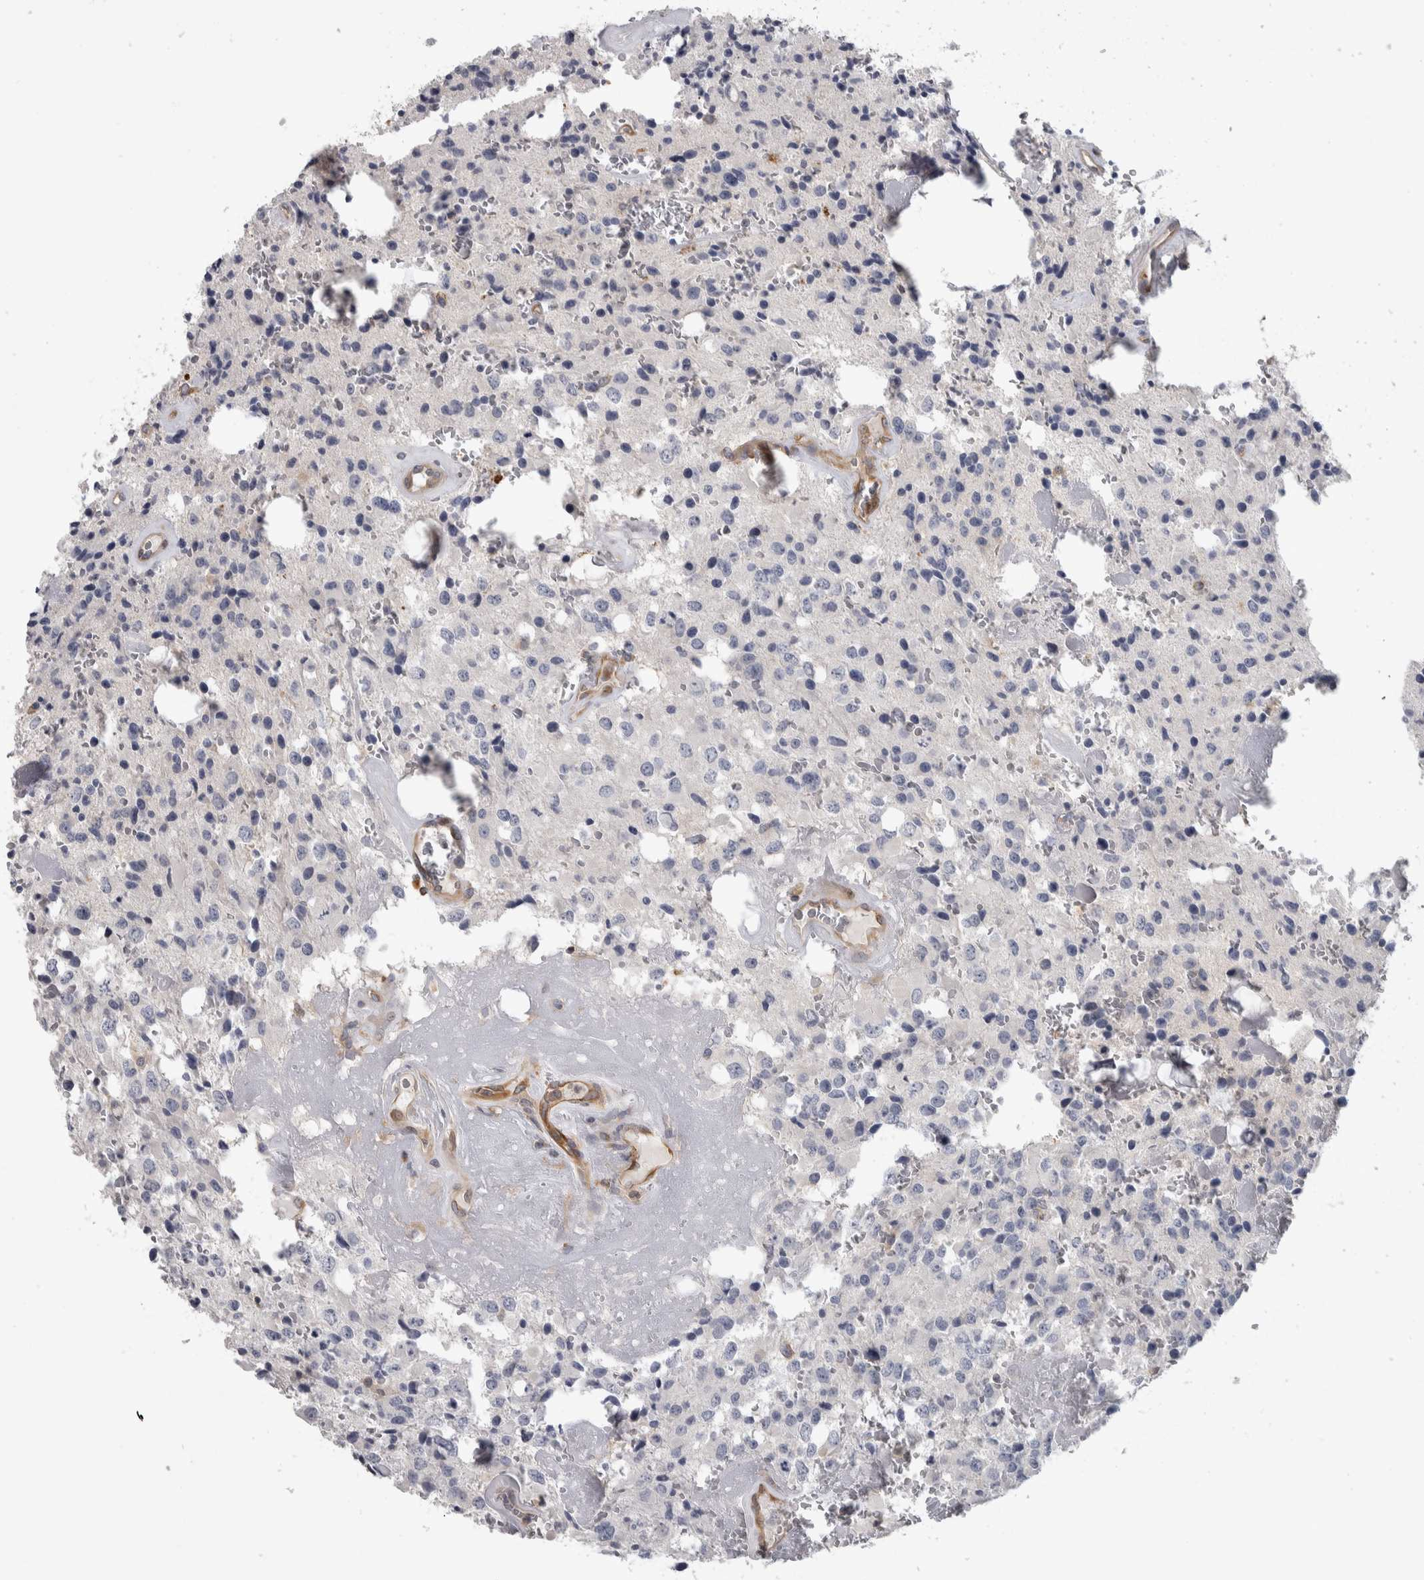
{"staining": {"intensity": "negative", "quantity": "none", "location": "none"}, "tissue": "glioma", "cell_type": "Tumor cells", "image_type": "cancer", "snomed": [{"axis": "morphology", "description": "Glioma, malignant, Low grade"}, {"axis": "topography", "description": "Brain"}], "caption": "Immunohistochemistry photomicrograph of neoplastic tissue: glioma stained with DAB reveals no significant protein expression in tumor cells.", "gene": "NFKB2", "patient": {"sex": "male", "age": 58}}